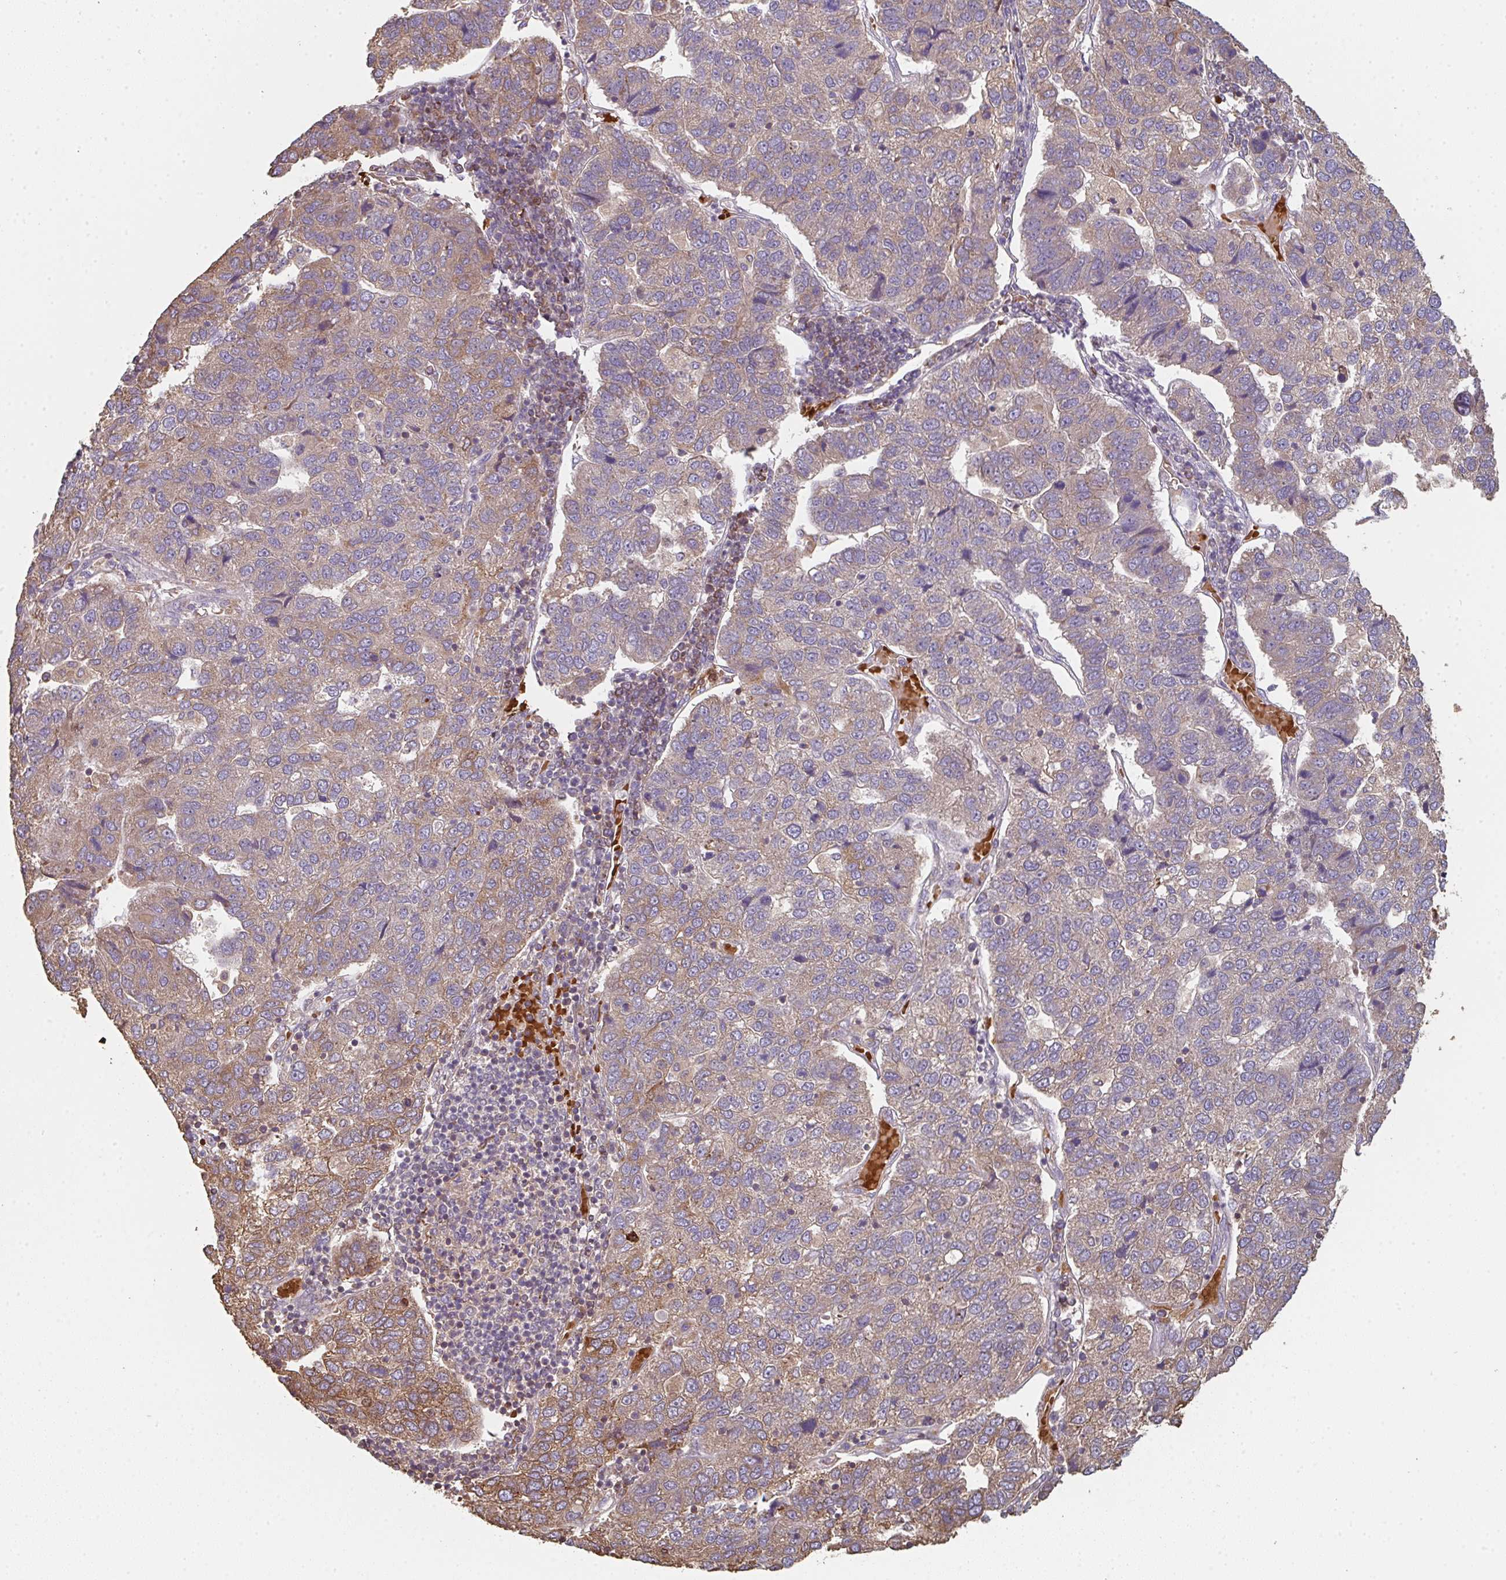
{"staining": {"intensity": "moderate", "quantity": "25%-75%", "location": "cytoplasmic/membranous"}, "tissue": "pancreatic cancer", "cell_type": "Tumor cells", "image_type": "cancer", "snomed": [{"axis": "morphology", "description": "Adenocarcinoma, NOS"}, {"axis": "topography", "description": "Pancreas"}], "caption": "Adenocarcinoma (pancreatic) stained for a protein (brown) demonstrates moderate cytoplasmic/membranous positive staining in approximately 25%-75% of tumor cells.", "gene": "POLG", "patient": {"sex": "female", "age": 61}}